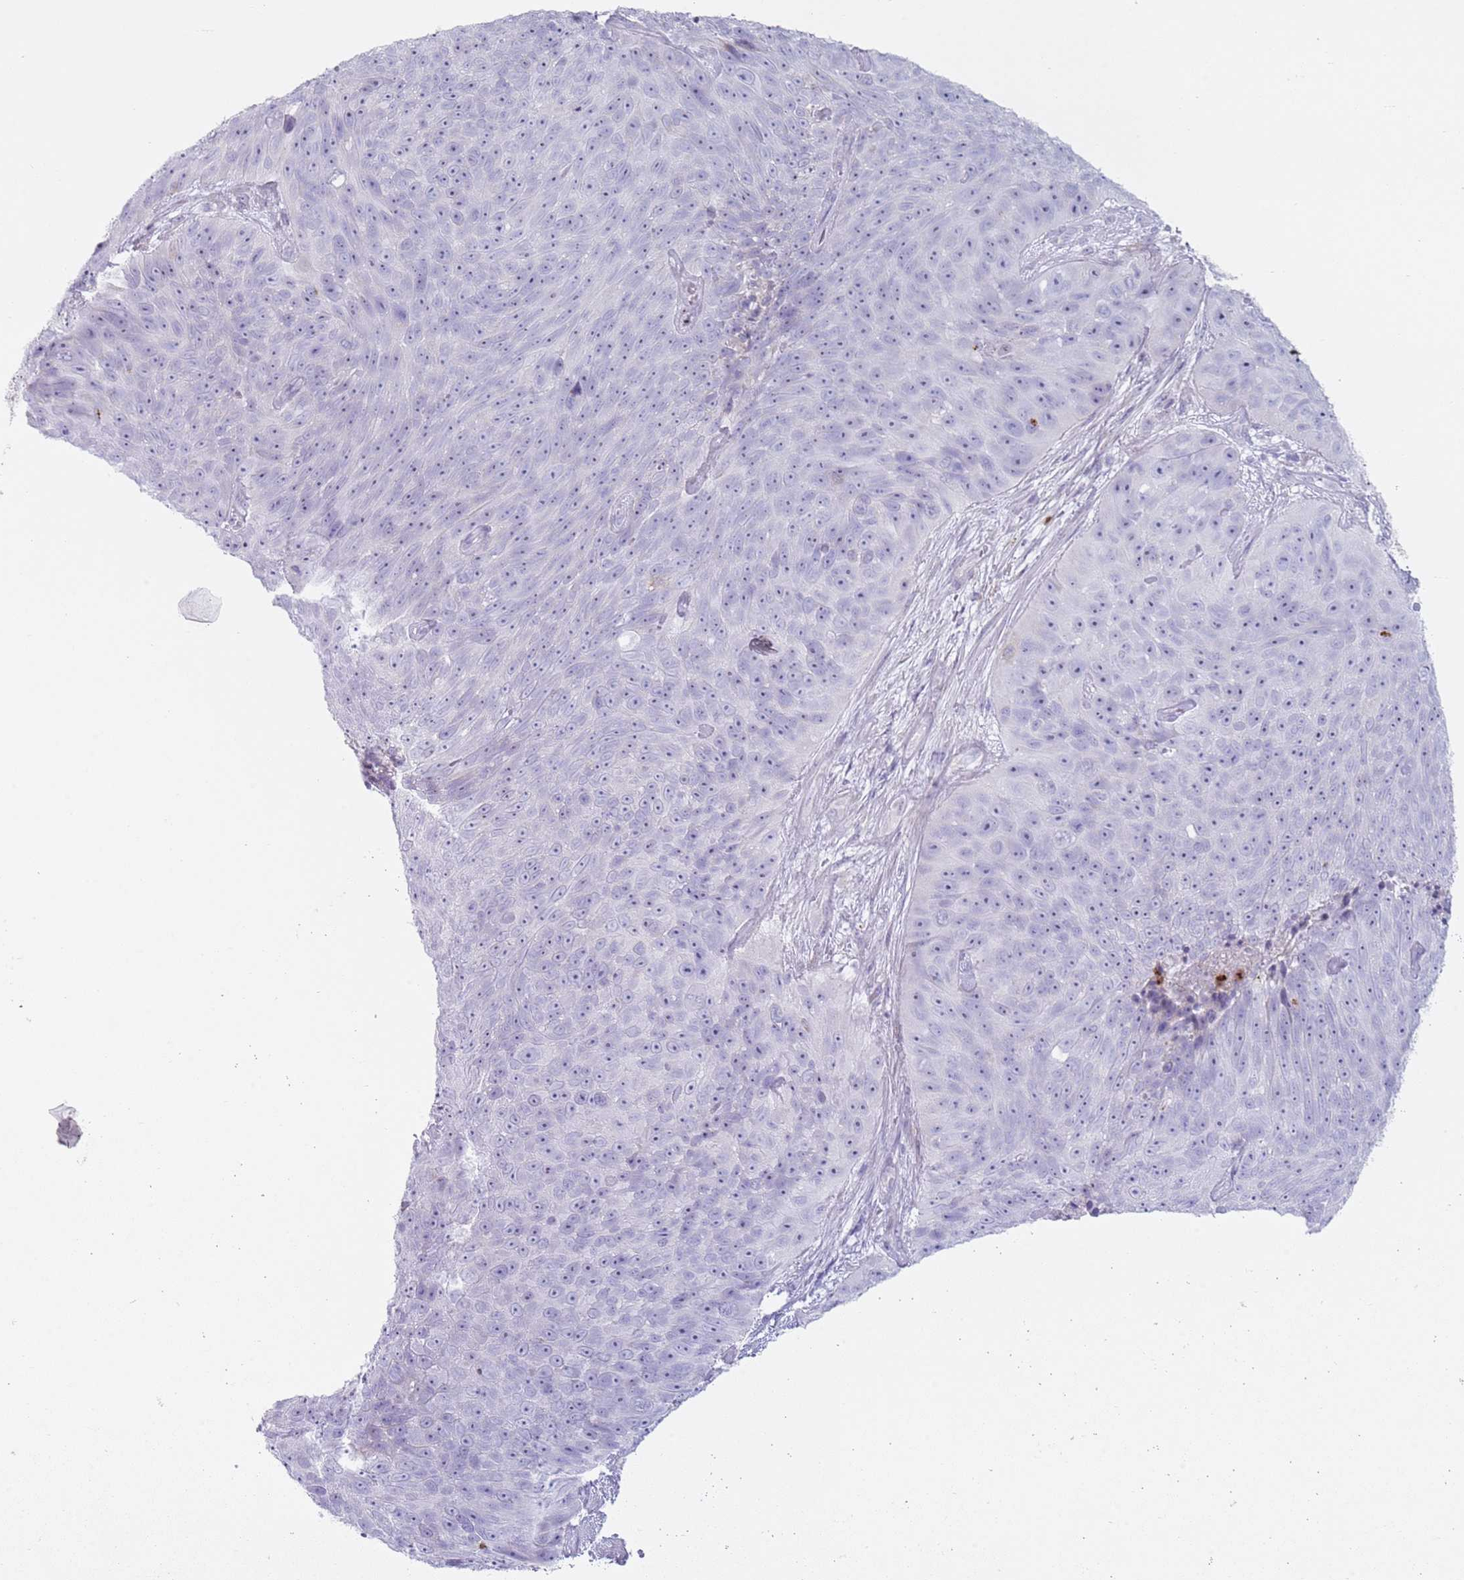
{"staining": {"intensity": "negative", "quantity": "none", "location": "none"}, "tissue": "skin cancer", "cell_type": "Tumor cells", "image_type": "cancer", "snomed": [{"axis": "morphology", "description": "Squamous cell carcinoma, NOS"}, {"axis": "topography", "description": "Skin"}], "caption": "Tumor cells are negative for protein expression in human skin cancer (squamous cell carcinoma).", "gene": "CD177", "patient": {"sex": "female", "age": 87}}